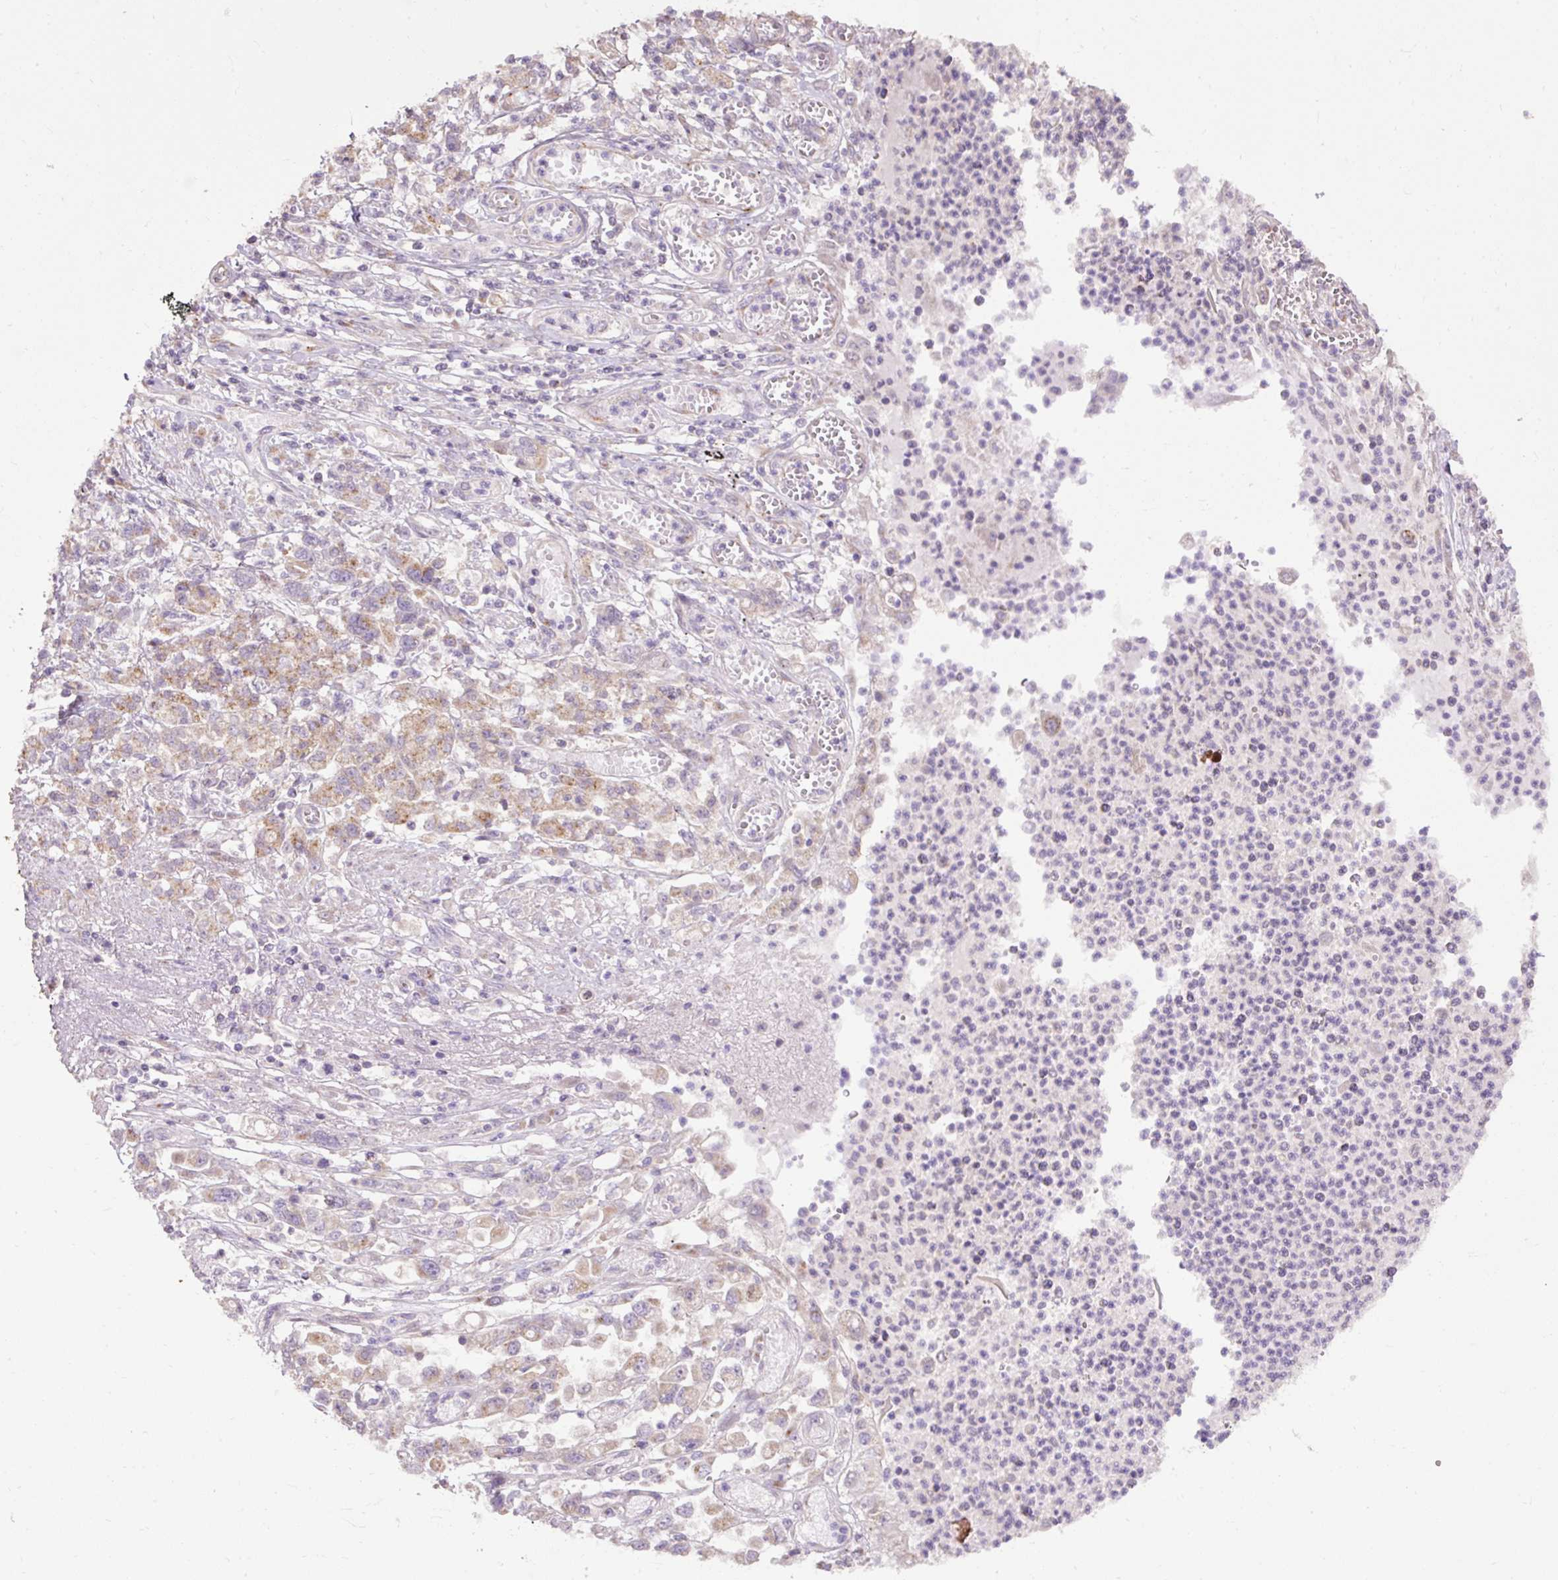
{"staining": {"intensity": "moderate", "quantity": "<25%", "location": "cytoplasmic/membranous"}, "tissue": "stomach cancer", "cell_type": "Tumor cells", "image_type": "cancer", "snomed": [{"axis": "morphology", "description": "Adenocarcinoma, NOS"}, {"axis": "topography", "description": "Stomach"}], "caption": "Immunohistochemical staining of human adenocarcinoma (stomach) exhibits moderate cytoplasmic/membranous protein expression in about <25% of tumor cells. (Stains: DAB in brown, nuclei in blue, Microscopy: brightfield microscopy at high magnification).", "gene": "ABR", "patient": {"sex": "female", "age": 76}}